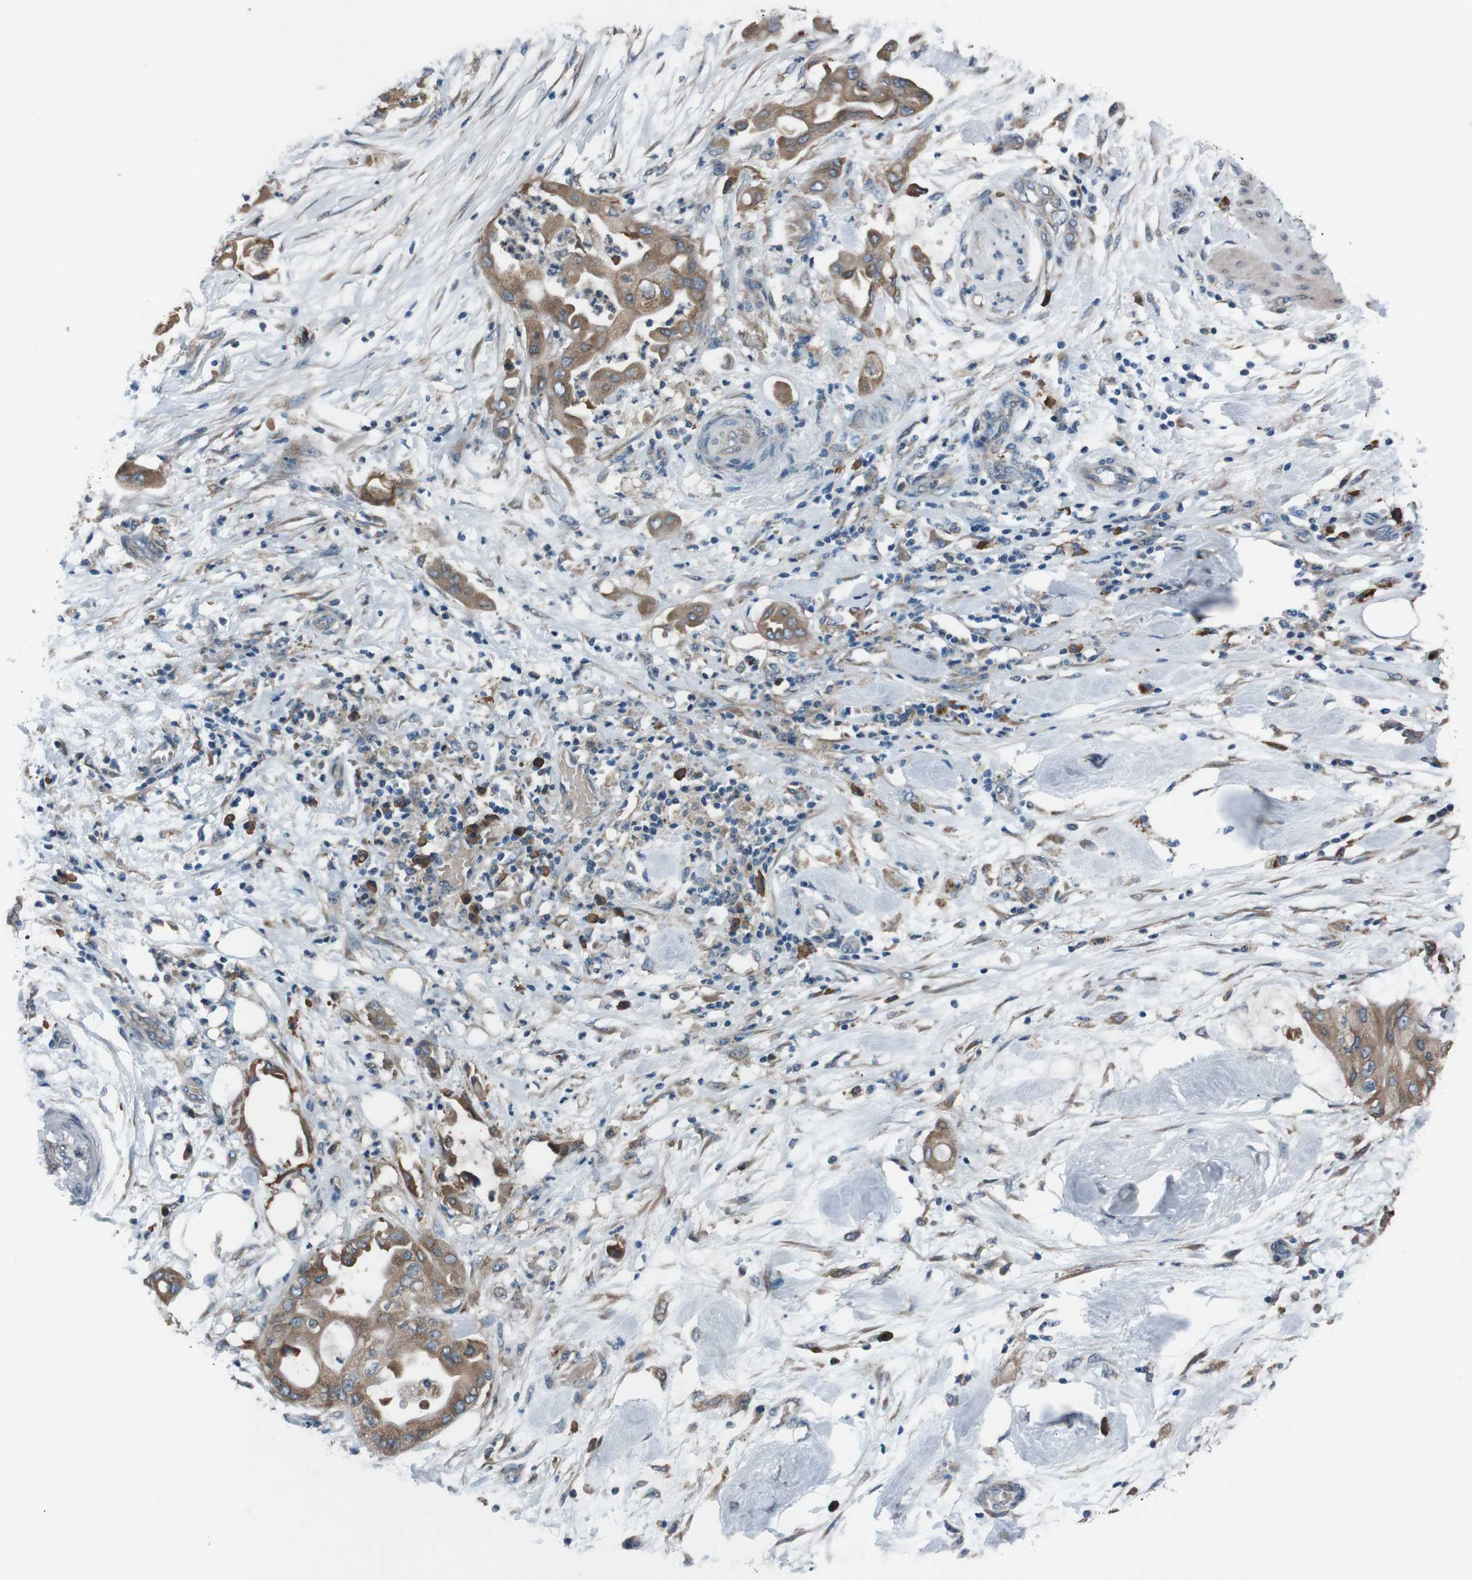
{"staining": {"intensity": "moderate", "quantity": ">75%", "location": "cytoplasmic/membranous"}, "tissue": "pancreatic cancer", "cell_type": "Tumor cells", "image_type": "cancer", "snomed": [{"axis": "morphology", "description": "Adenocarcinoma, NOS"}, {"axis": "morphology", "description": "Adenocarcinoma, metastatic, NOS"}, {"axis": "topography", "description": "Lymph node"}, {"axis": "topography", "description": "Pancreas"}, {"axis": "topography", "description": "Duodenum"}], "caption": "The immunohistochemical stain shows moderate cytoplasmic/membranous staining in tumor cells of adenocarcinoma (pancreatic) tissue. Immunohistochemistry (ihc) stains the protein of interest in brown and the nuclei are stained blue.", "gene": "SIGMAR1", "patient": {"sex": "female", "age": 64}}